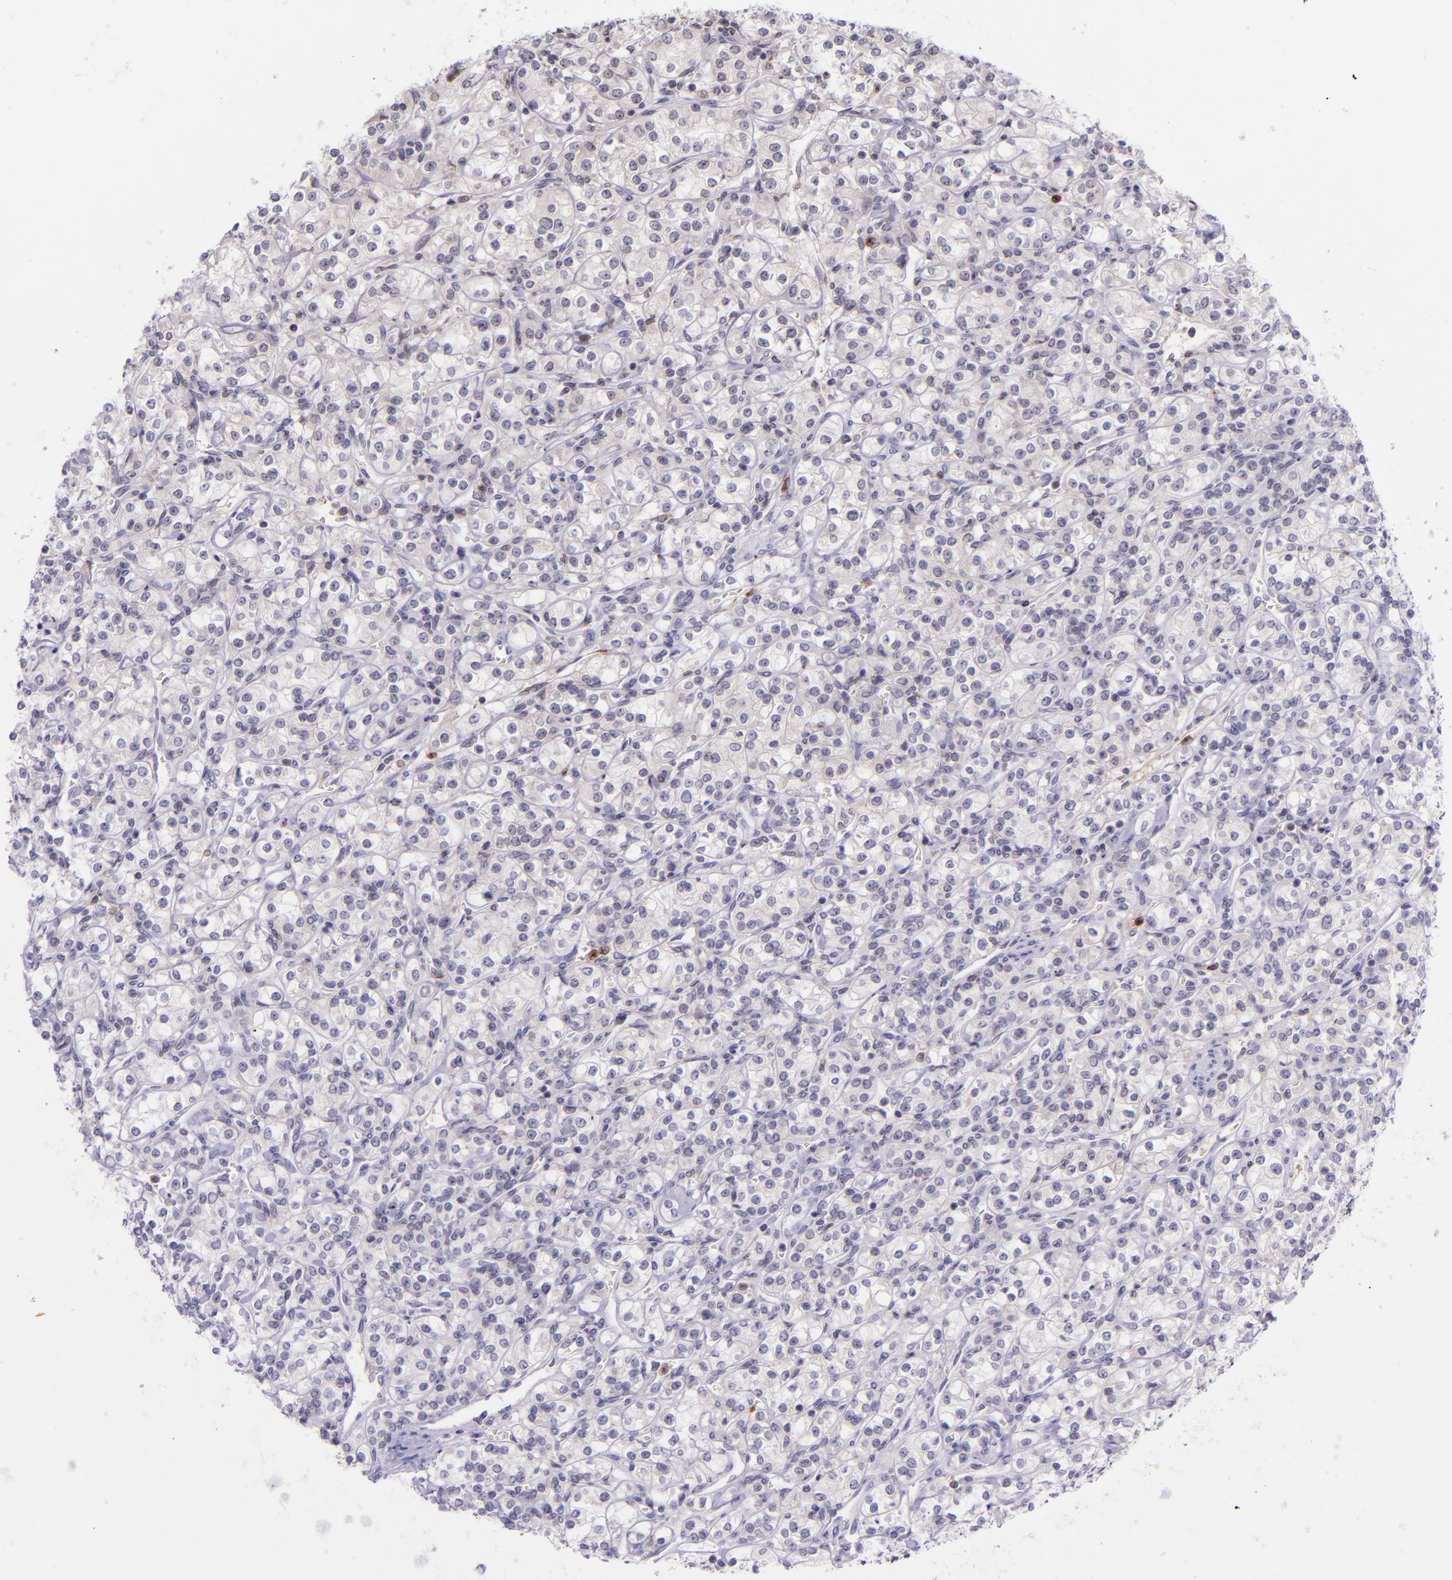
{"staining": {"intensity": "negative", "quantity": "none", "location": "none"}, "tissue": "renal cancer", "cell_type": "Tumor cells", "image_type": "cancer", "snomed": [{"axis": "morphology", "description": "Adenocarcinoma, NOS"}, {"axis": "topography", "description": "Kidney"}], "caption": "A photomicrograph of renal adenocarcinoma stained for a protein demonstrates no brown staining in tumor cells. The staining was performed using DAB to visualize the protein expression in brown, while the nuclei were stained in blue with hematoxylin (Magnification: 20x).", "gene": "SELL", "patient": {"sex": "male", "age": 77}}